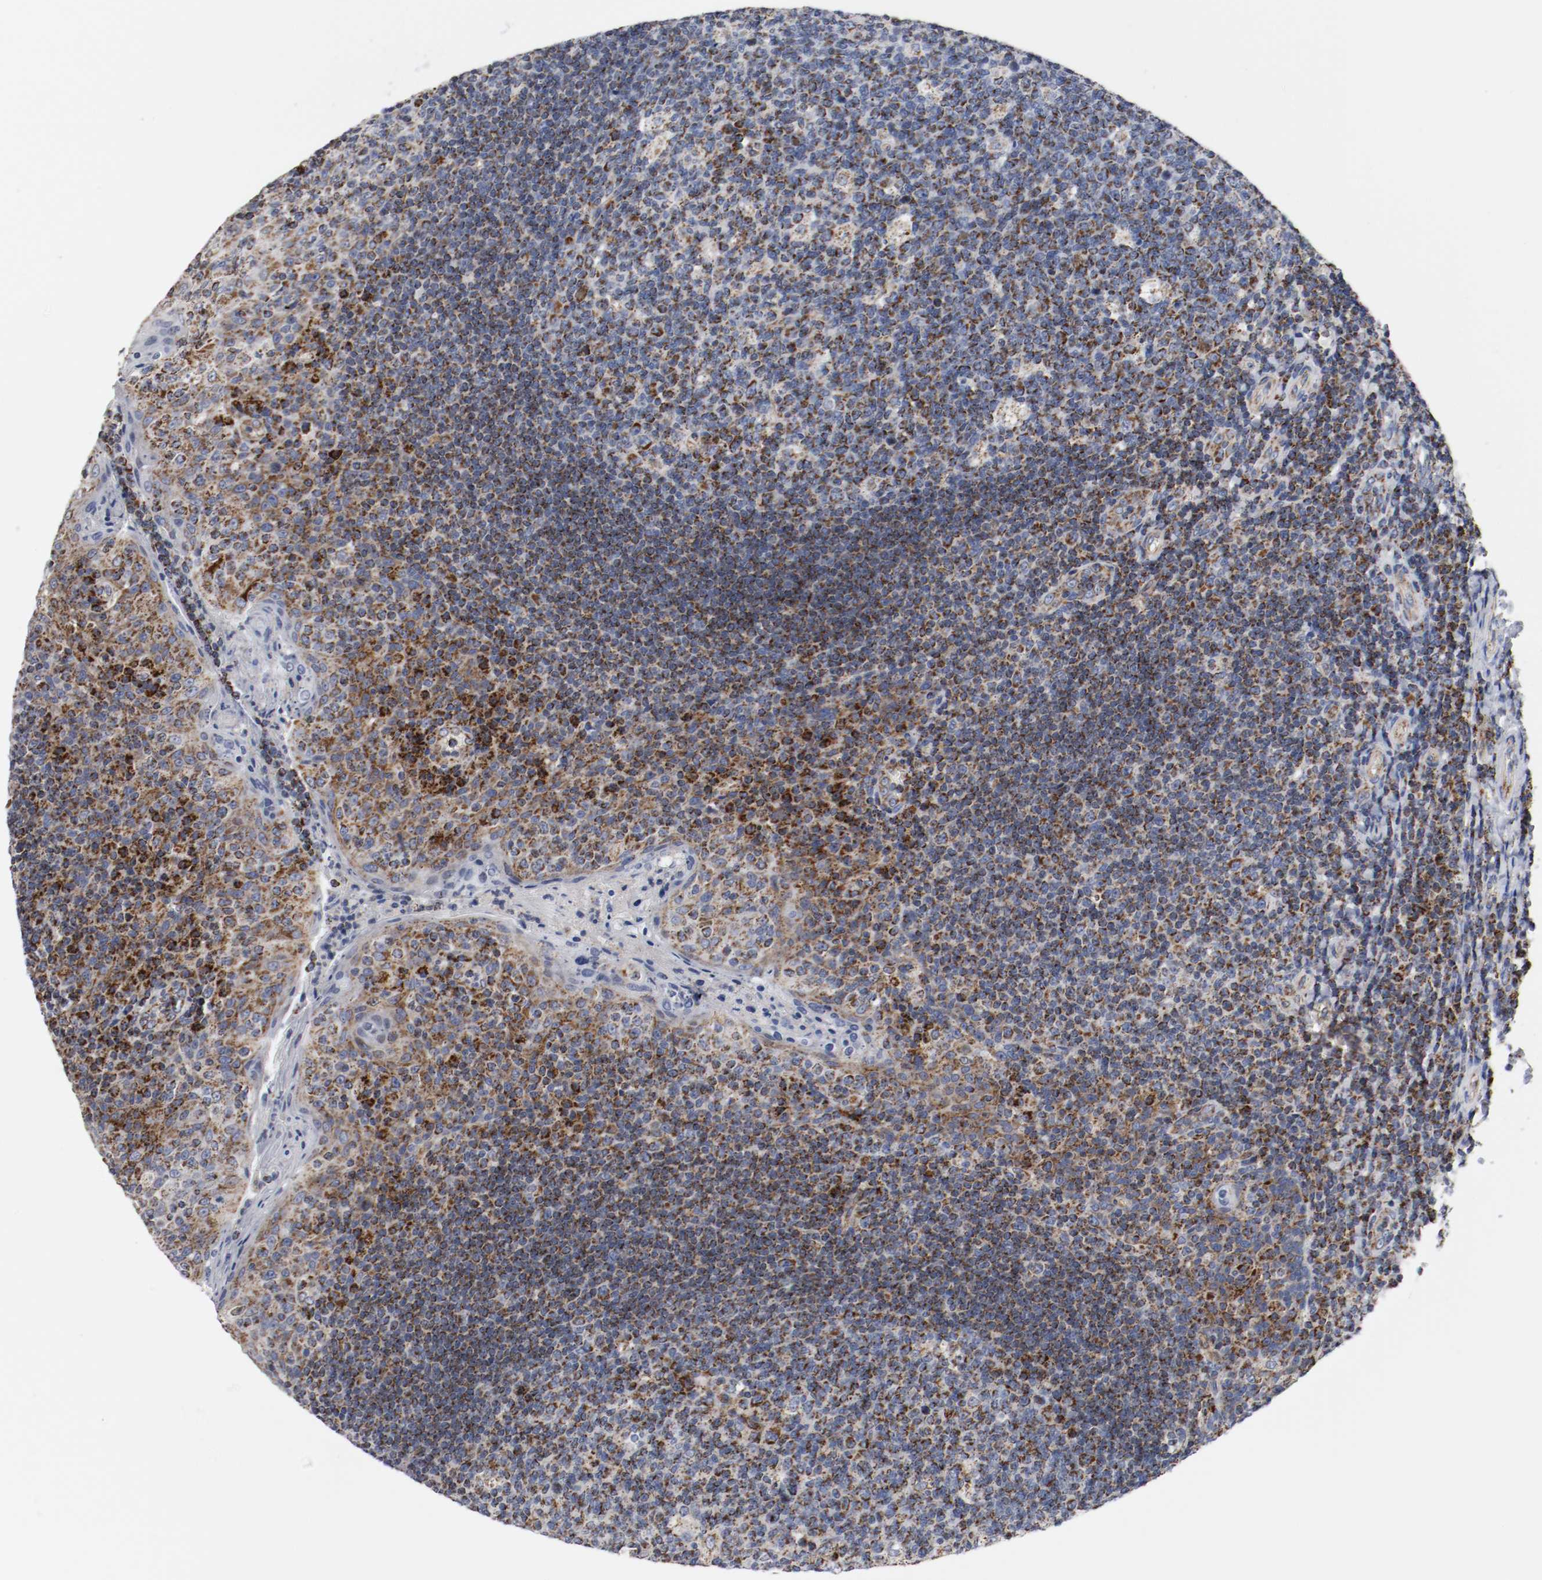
{"staining": {"intensity": "strong", "quantity": ">75%", "location": "cytoplasmic/membranous"}, "tissue": "tonsil", "cell_type": "Germinal center cells", "image_type": "normal", "snomed": [{"axis": "morphology", "description": "Normal tissue, NOS"}, {"axis": "topography", "description": "Tonsil"}], "caption": "High-magnification brightfield microscopy of unremarkable tonsil stained with DAB (brown) and counterstained with hematoxylin (blue). germinal center cells exhibit strong cytoplasmic/membranous expression is identified in approximately>75% of cells.", "gene": "TUBD1", "patient": {"sex": "male", "age": 17}}